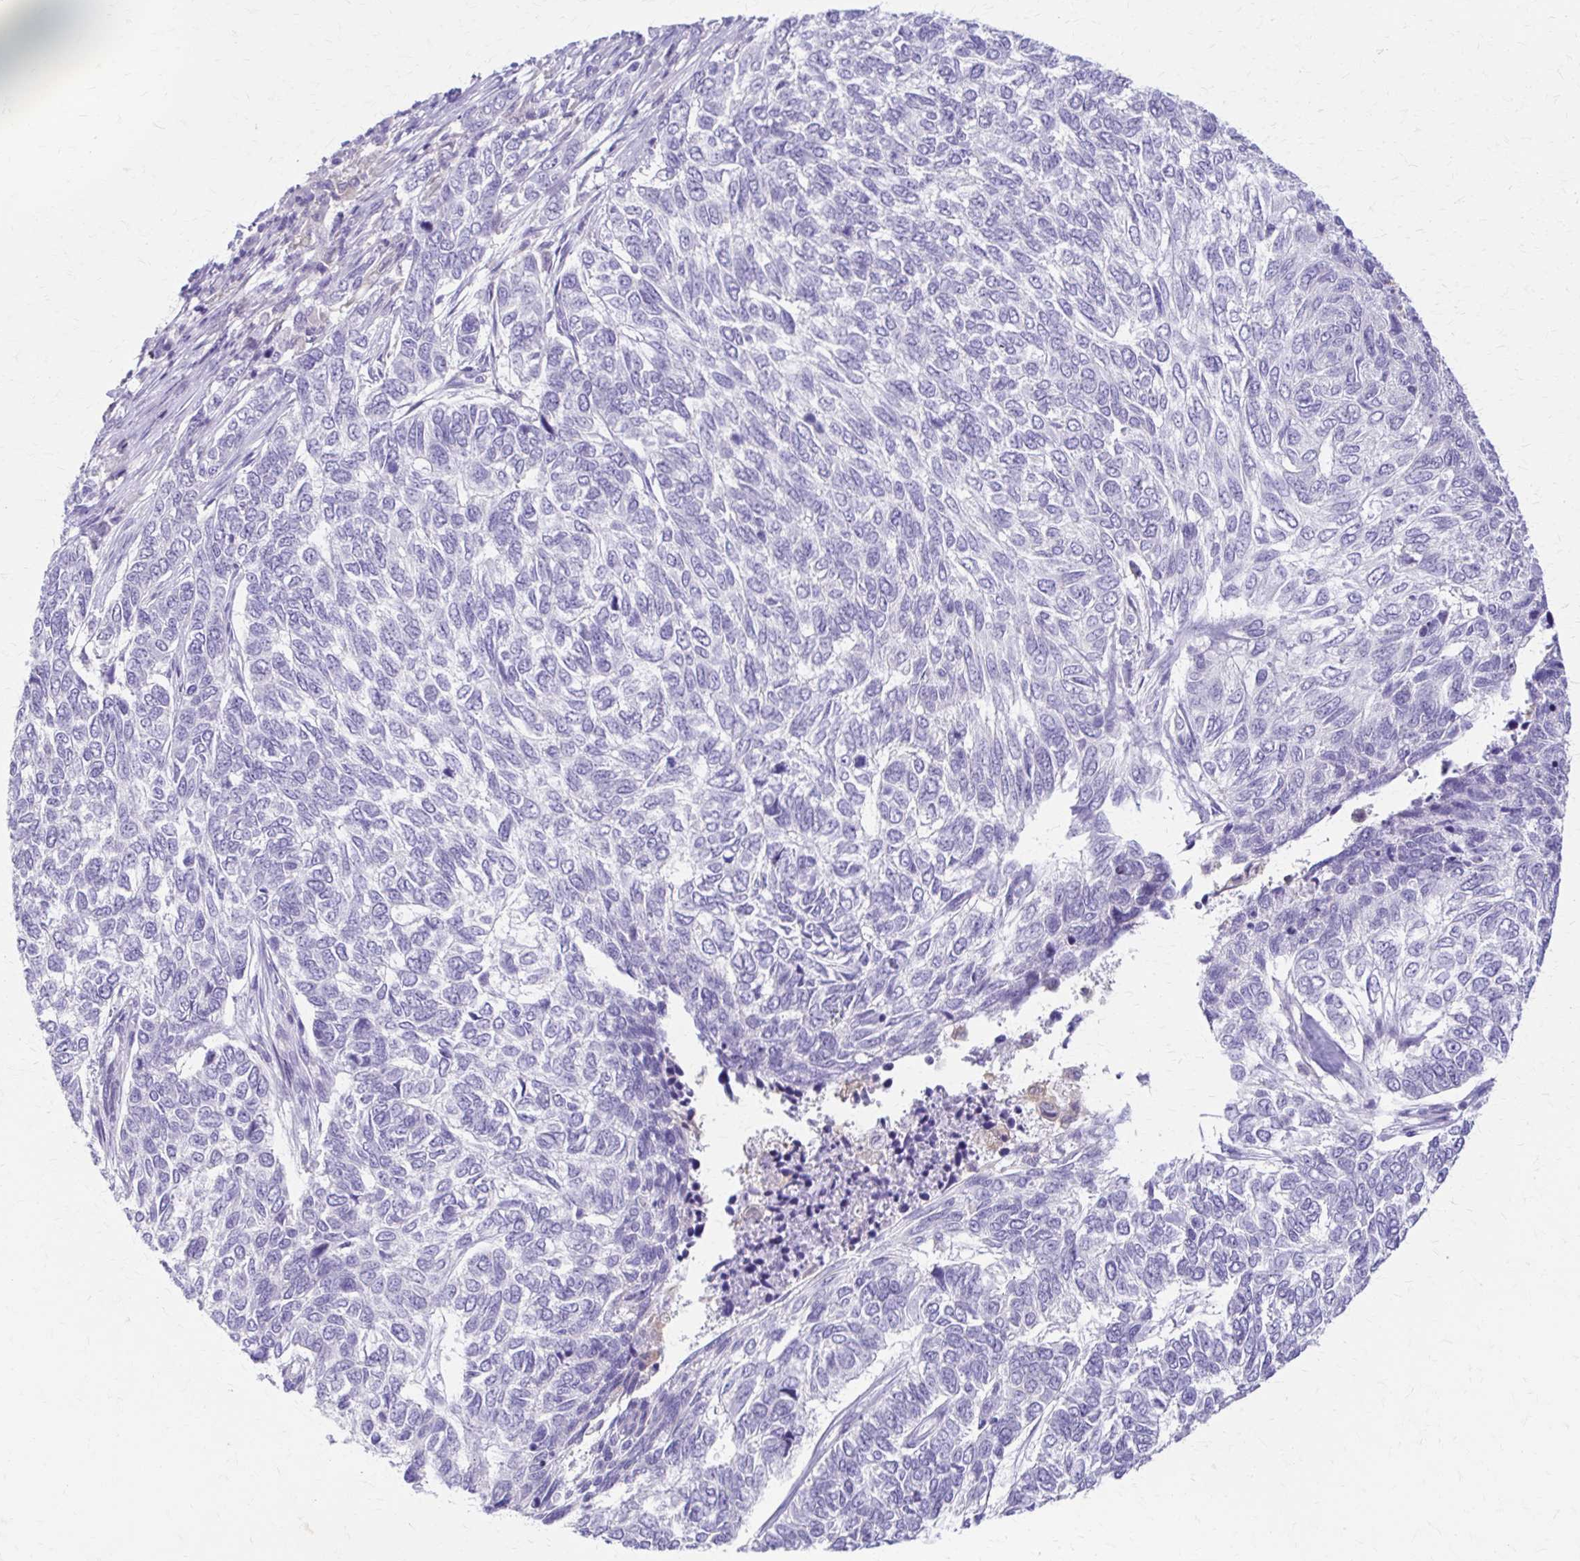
{"staining": {"intensity": "negative", "quantity": "none", "location": "none"}, "tissue": "skin cancer", "cell_type": "Tumor cells", "image_type": "cancer", "snomed": [{"axis": "morphology", "description": "Basal cell carcinoma"}, {"axis": "topography", "description": "Skin"}], "caption": "Tumor cells are negative for protein expression in human skin cancer. The staining is performed using DAB brown chromogen with nuclei counter-stained in using hematoxylin.", "gene": "PIK3AP1", "patient": {"sex": "female", "age": 65}}